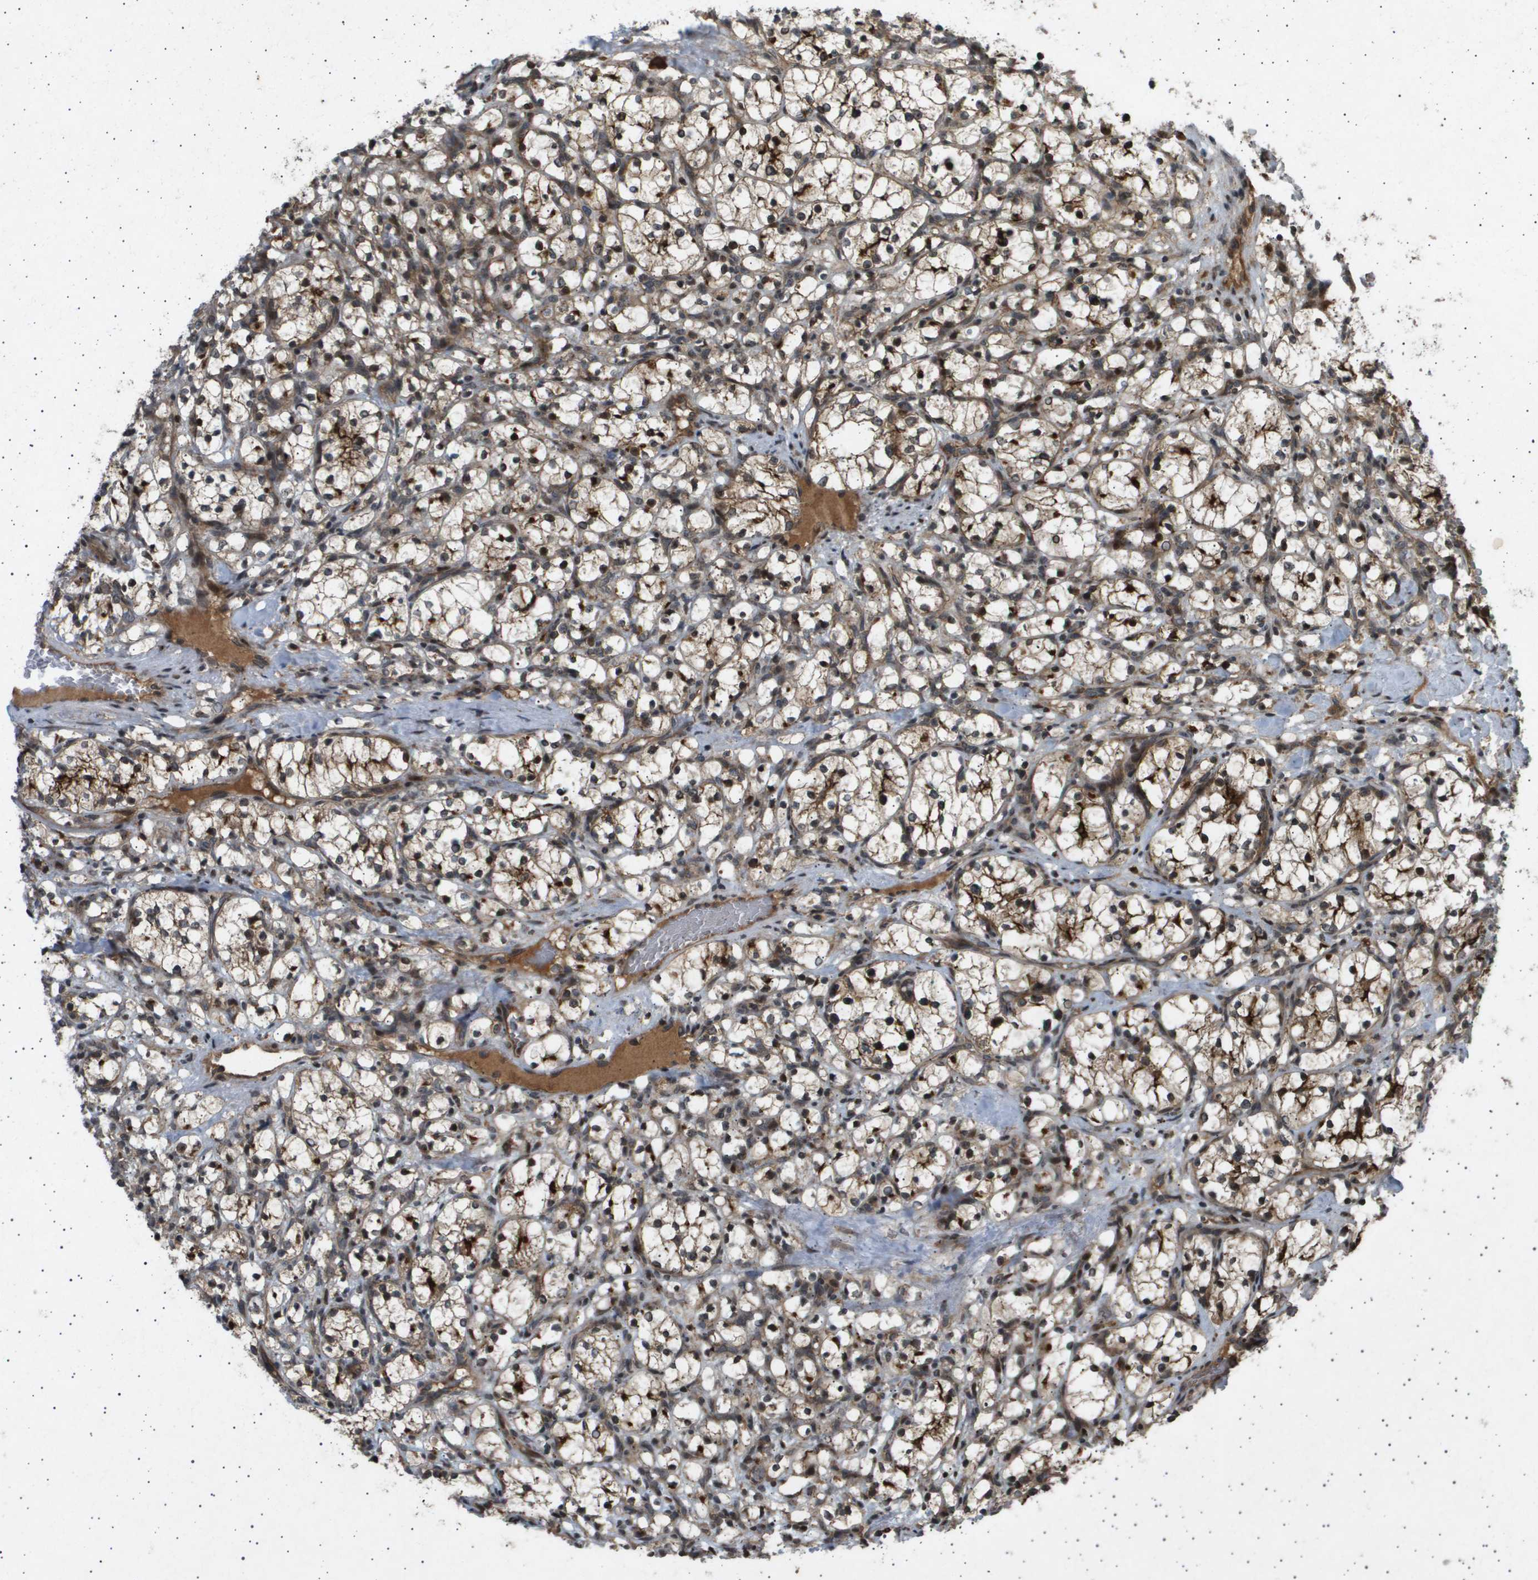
{"staining": {"intensity": "moderate", "quantity": ">75%", "location": "cytoplasmic/membranous,nuclear"}, "tissue": "renal cancer", "cell_type": "Tumor cells", "image_type": "cancer", "snomed": [{"axis": "morphology", "description": "Adenocarcinoma, NOS"}, {"axis": "topography", "description": "Kidney"}], "caption": "Brown immunohistochemical staining in adenocarcinoma (renal) exhibits moderate cytoplasmic/membranous and nuclear positivity in approximately >75% of tumor cells.", "gene": "TNRC6A", "patient": {"sex": "female", "age": 69}}